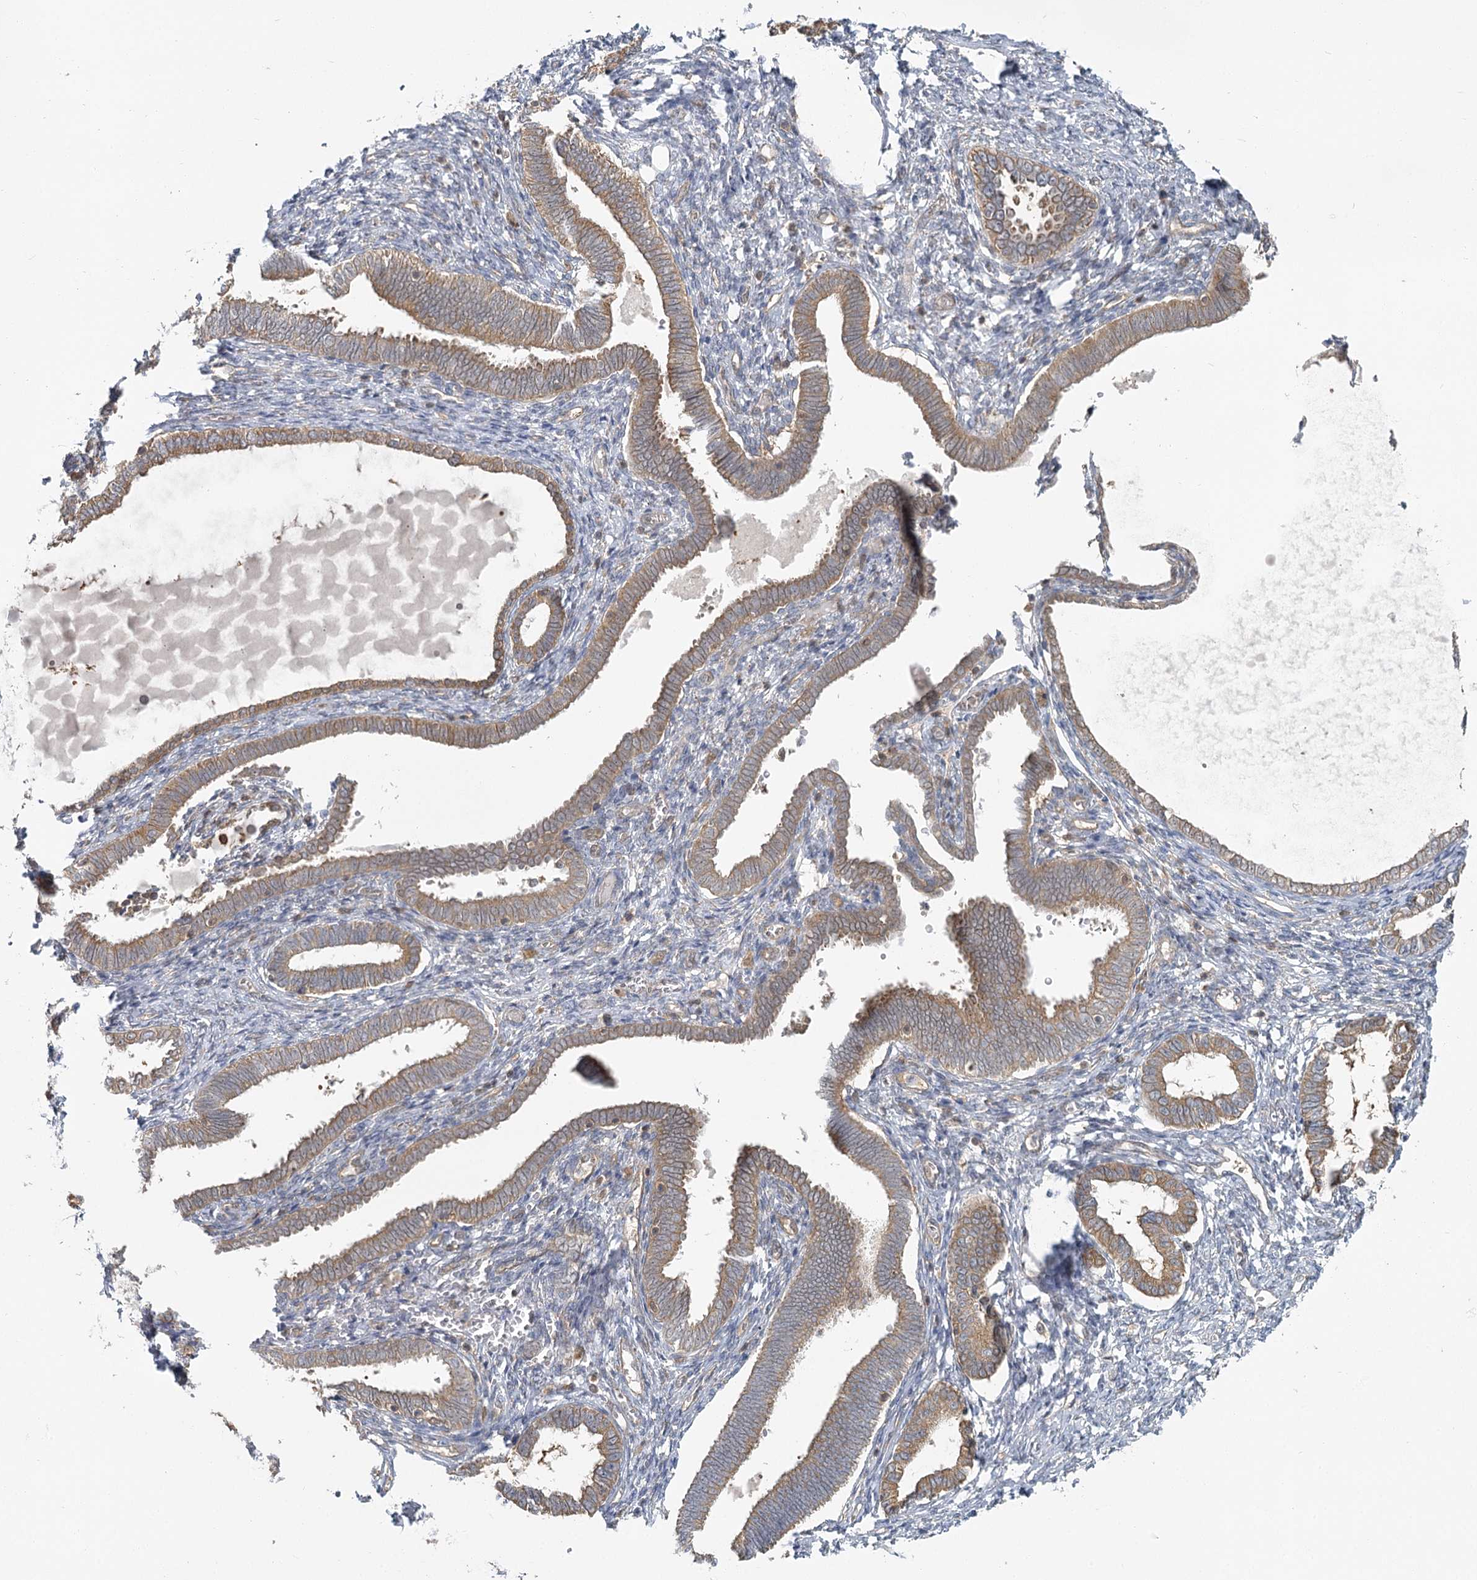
{"staining": {"intensity": "negative", "quantity": "none", "location": "none"}, "tissue": "endometrium", "cell_type": "Cells in endometrial stroma", "image_type": "normal", "snomed": [{"axis": "morphology", "description": "Normal tissue, NOS"}, {"axis": "topography", "description": "Endometrium"}], "caption": "Cells in endometrial stroma are negative for protein expression in benign human endometrium.", "gene": "THNSL1", "patient": {"sex": "female", "age": 77}}